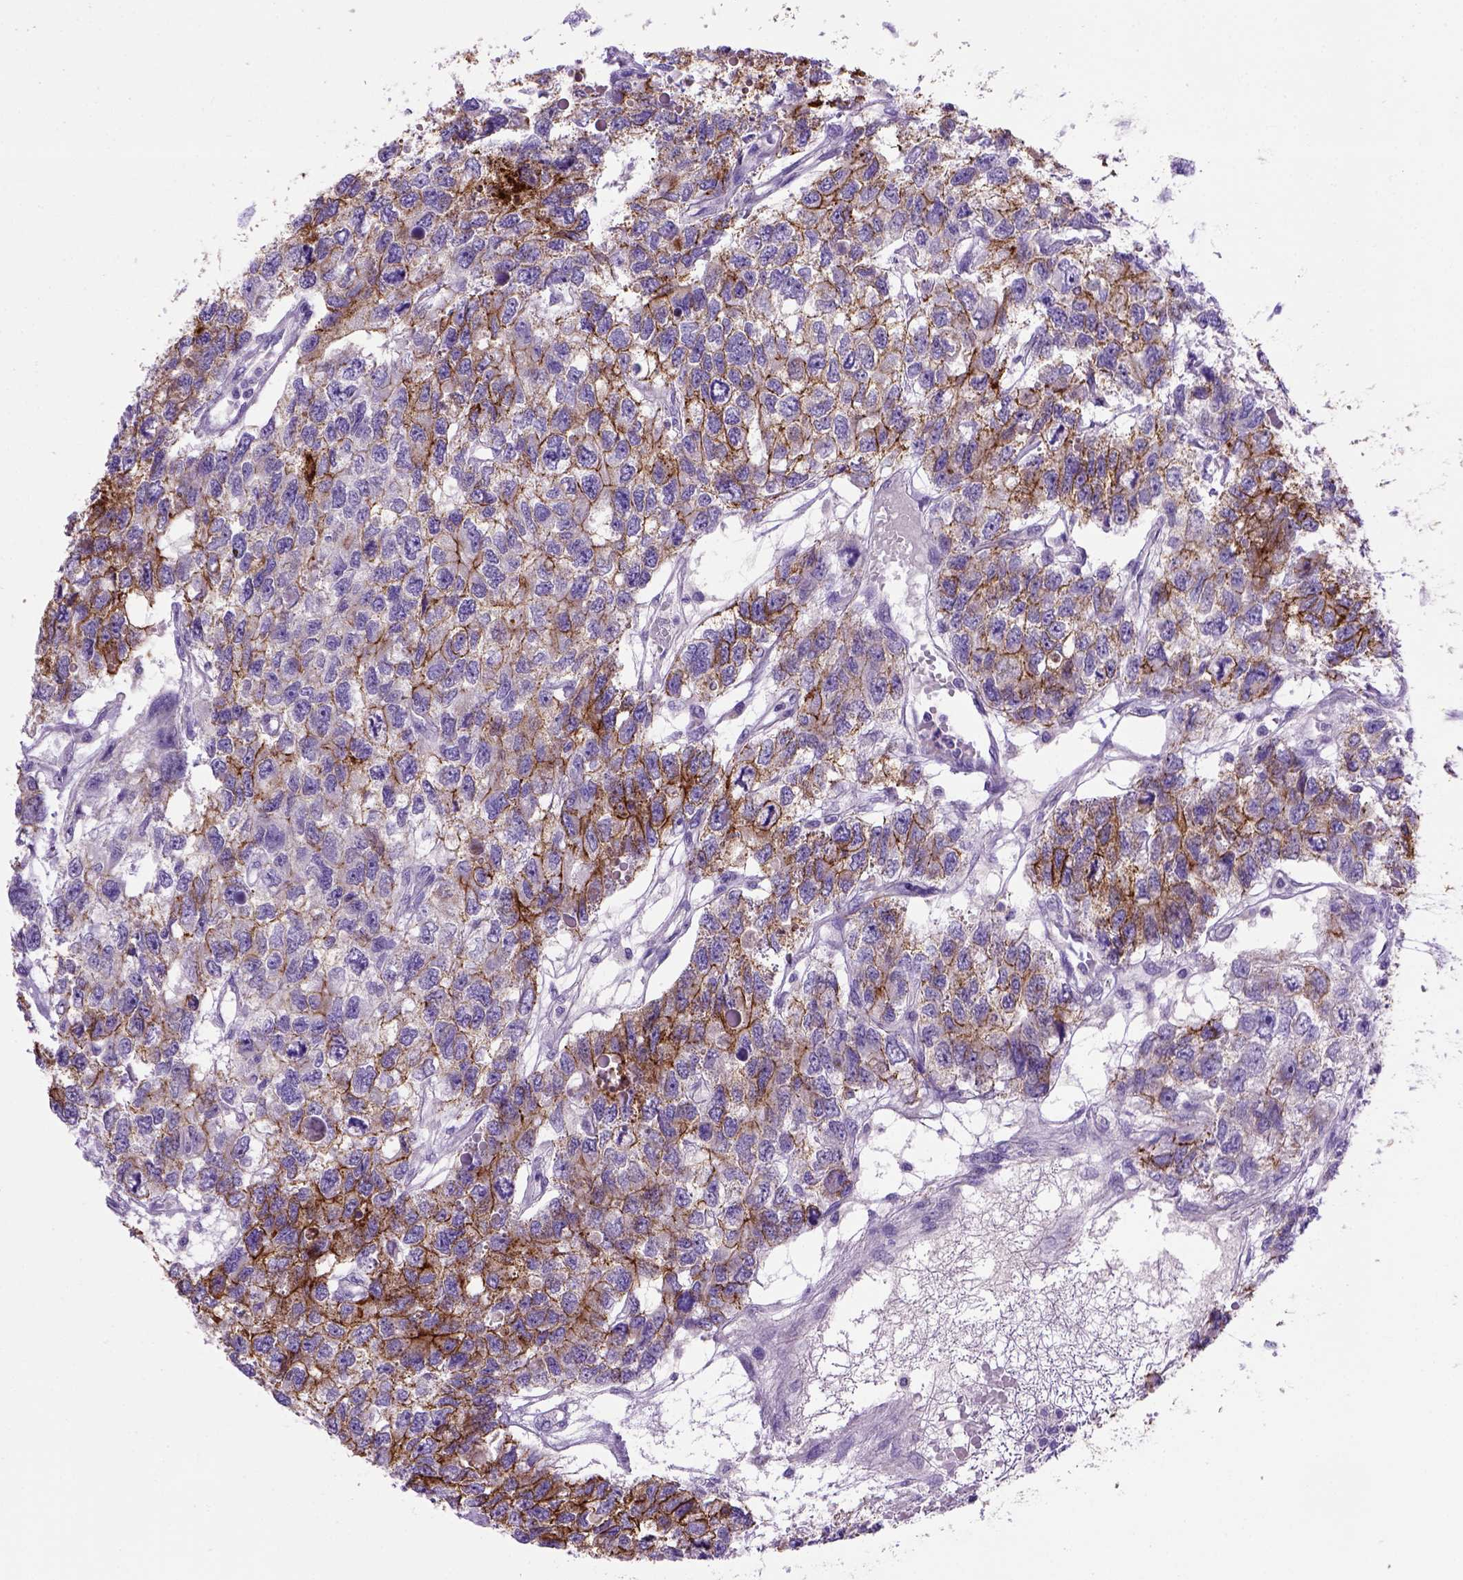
{"staining": {"intensity": "strong", "quantity": "<25%", "location": "cytoplasmic/membranous"}, "tissue": "testis cancer", "cell_type": "Tumor cells", "image_type": "cancer", "snomed": [{"axis": "morphology", "description": "Seminoma, NOS"}, {"axis": "topography", "description": "Testis"}], "caption": "Testis cancer (seminoma) stained with a brown dye shows strong cytoplasmic/membranous positive staining in approximately <25% of tumor cells.", "gene": "CDH1", "patient": {"sex": "male", "age": 52}}